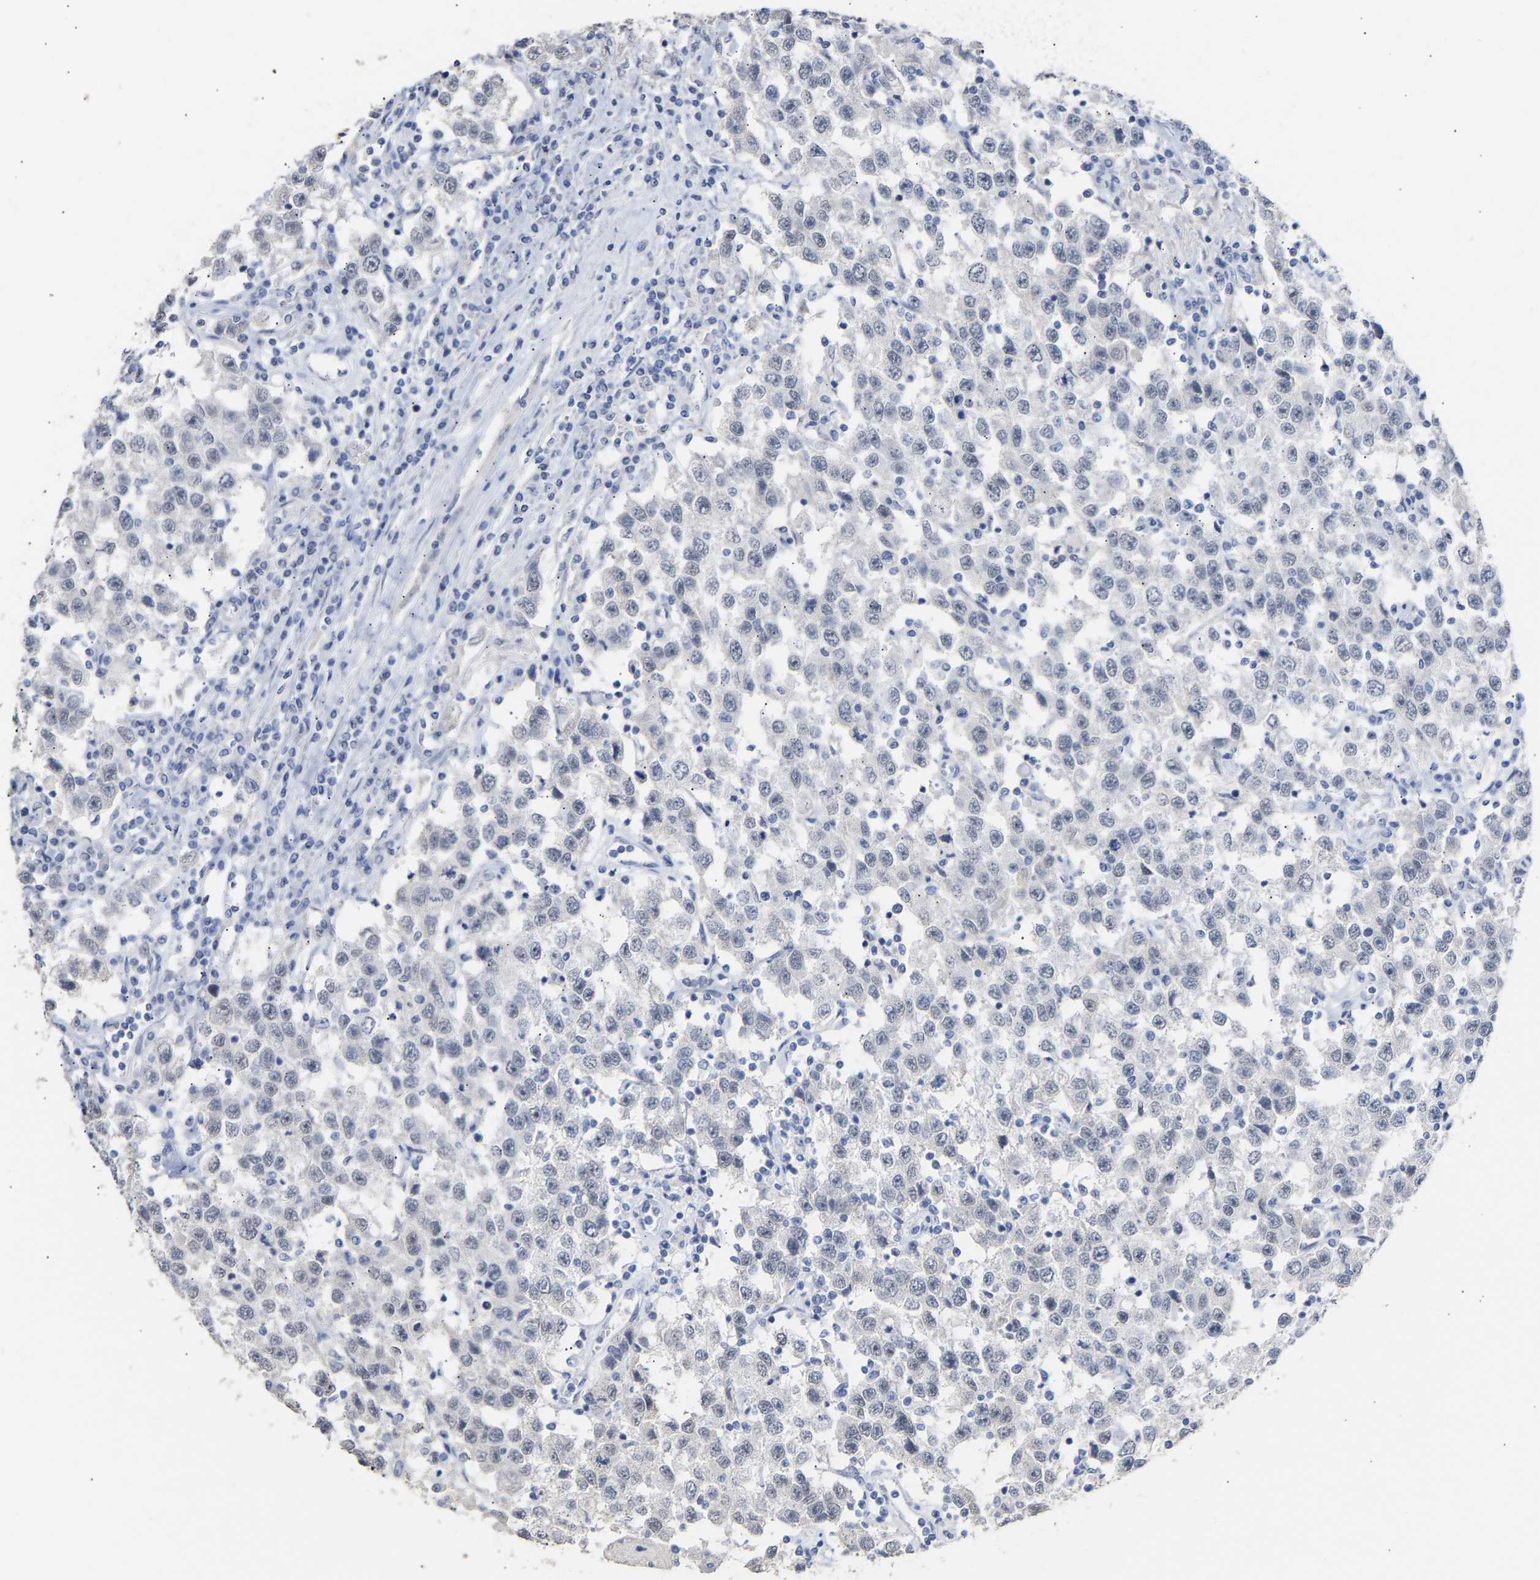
{"staining": {"intensity": "negative", "quantity": "none", "location": "none"}, "tissue": "testis cancer", "cell_type": "Tumor cells", "image_type": "cancer", "snomed": [{"axis": "morphology", "description": "Seminoma, NOS"}, {"axis": "topography", "description": "Testis"}], "caption": "The histopathology image displays no staining of tumor cells in testis seminoma.", "gene": "AMPH", "patient": {"sex": "male", "age": 41}}